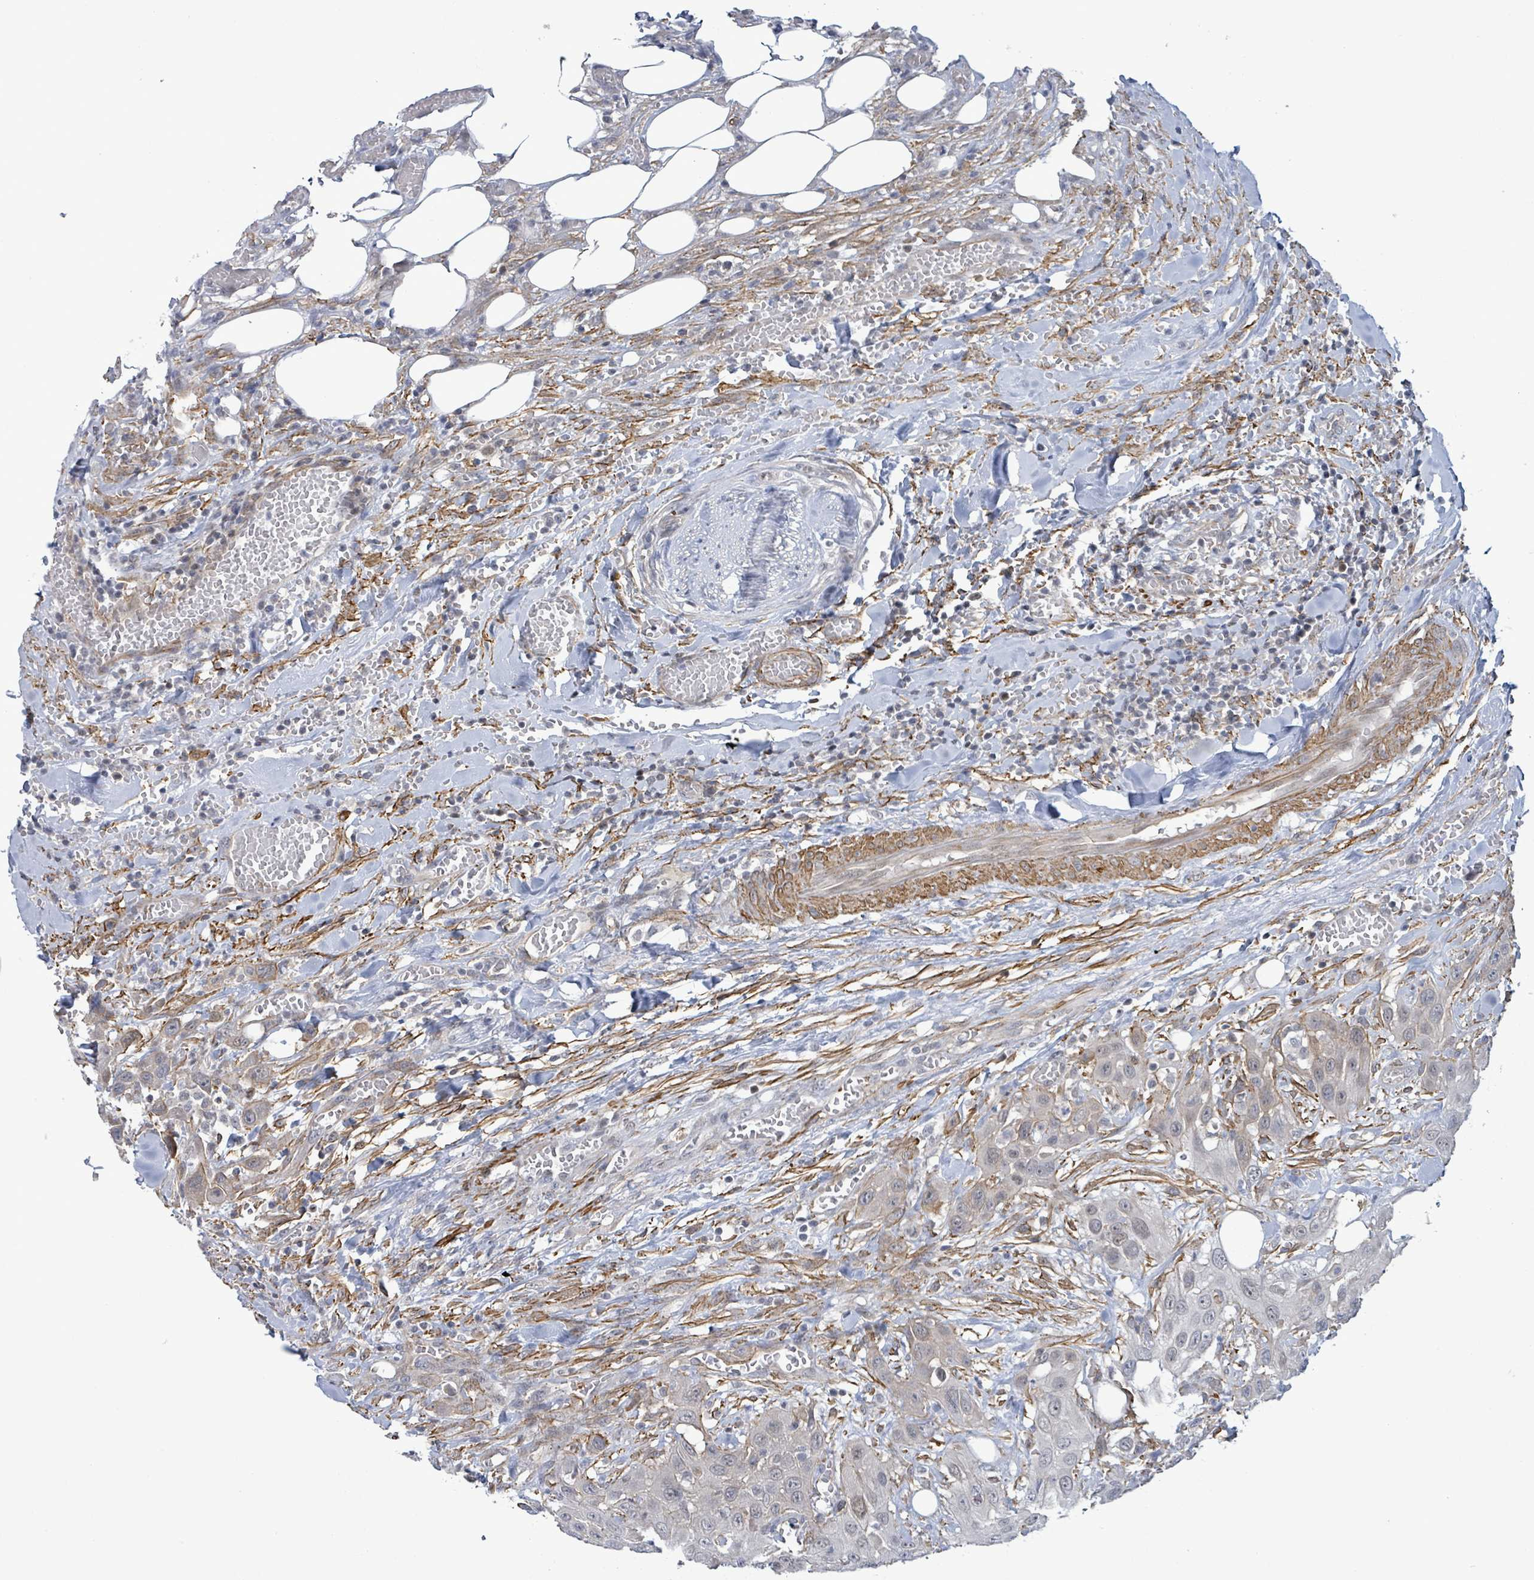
{"staining": {"intensity": "negative", "quantity": "none", "location": "none"}, "tissue": "head and neck cancer", "cell_type": "Tumor cells", "image_type": "cancer", "snomed": [{"axis": "morphology", "description": "Squamous cell carcinoma, NOS"}, {"axis": "topography", "description": "Head-Neck"}], "caption": "A histopathology image of human head and neck cancer is negative for staining in tumor cells.", "gene": "DMRTC1B", "patient": {"sex": "male", "age": 81}}